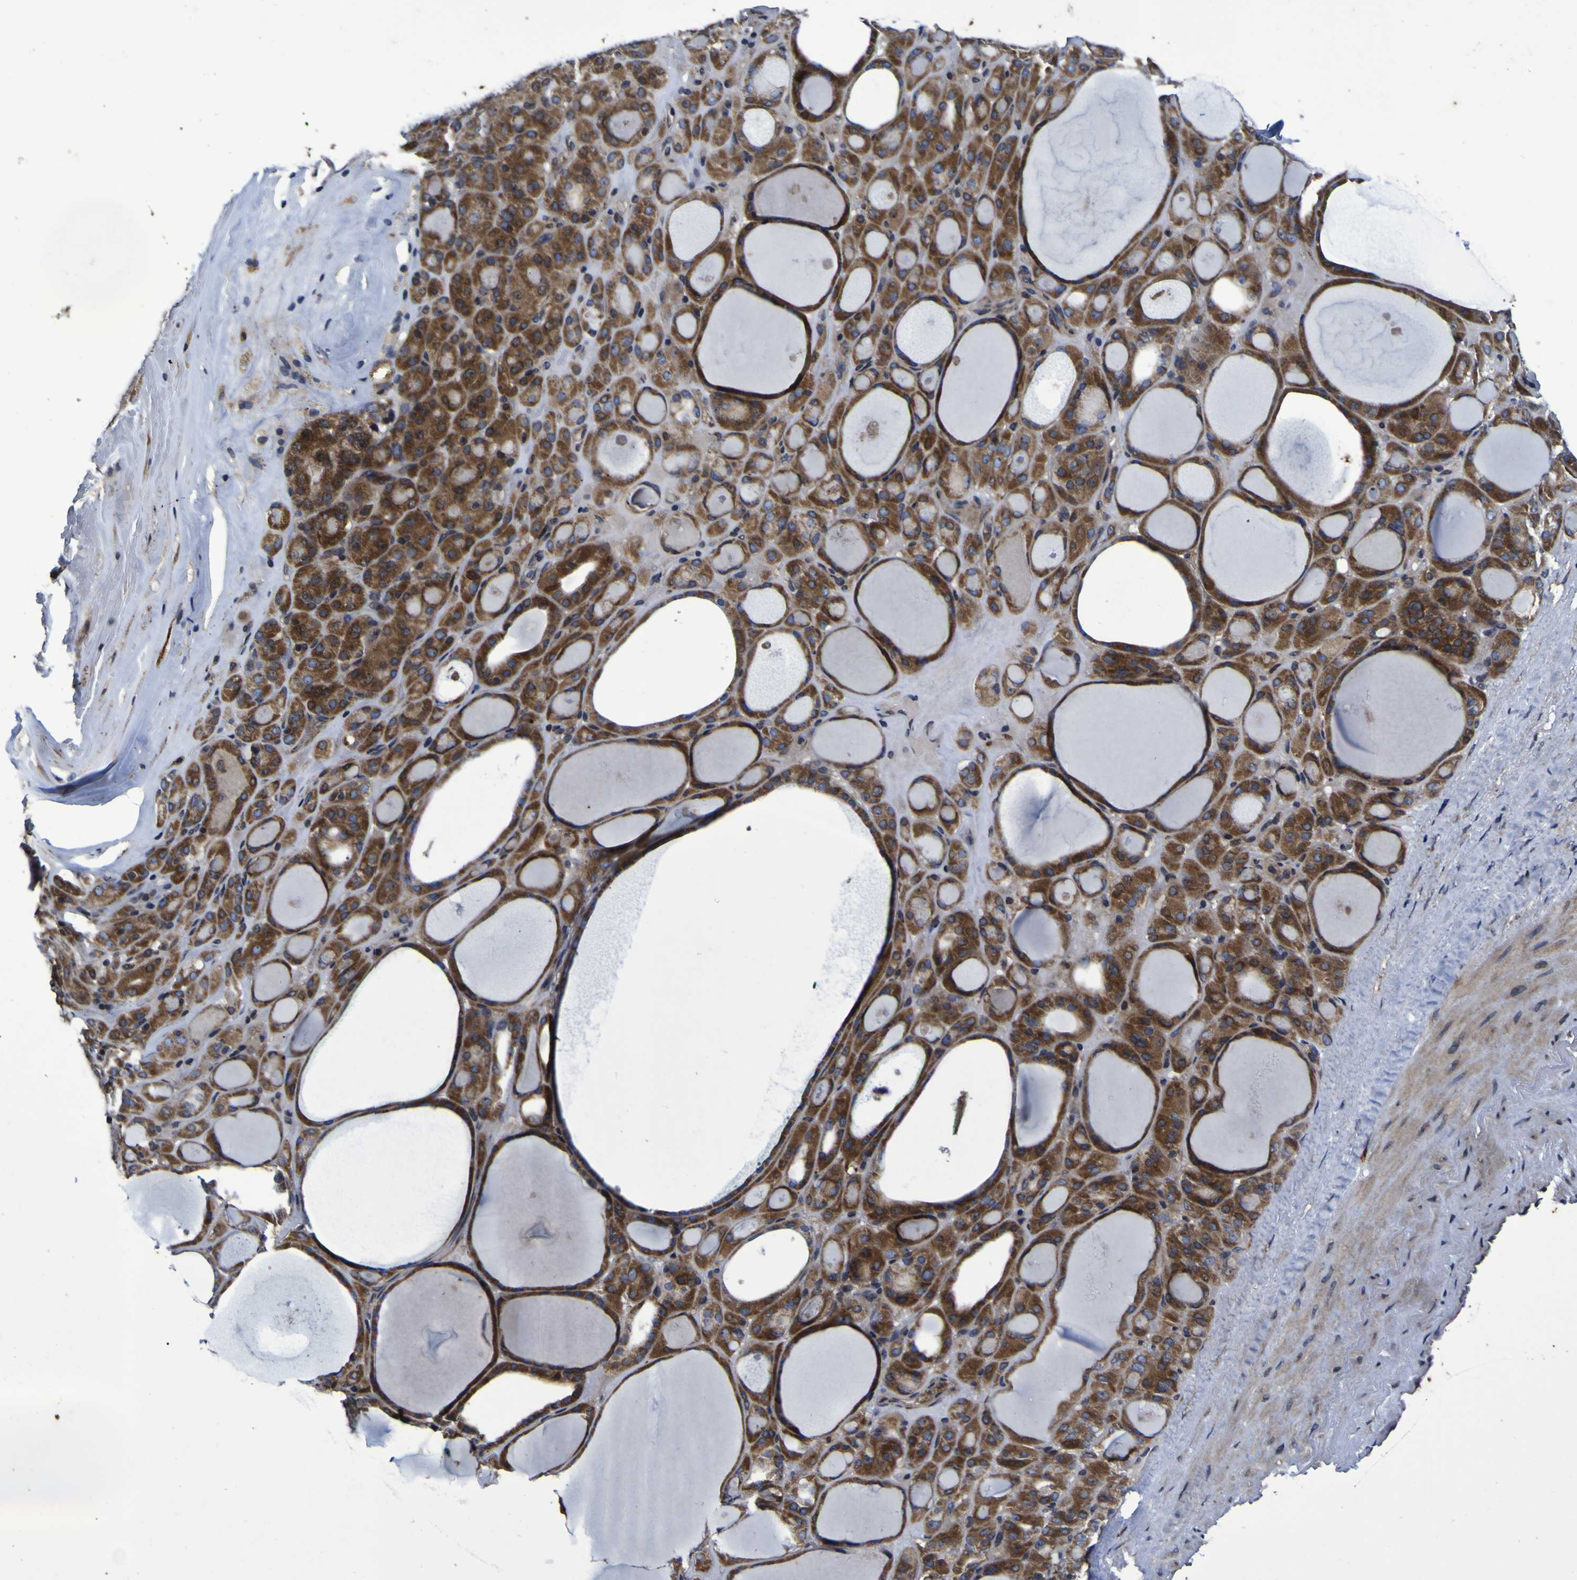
{"staining": {"intensity": "moderate", "quantity": ">75%", "location": "cytoplasmic/membranous"}, "tissue": "thyroid gland", "cell_type": "Glandular cells", "image_type": "normal", "snomed": [{"axis": "morphology", "description": "Normal tissue, NOS"}, {"axis": "morphology", "description": "Carcinoma, NOS"}, {"axis": "topography", "description": "Thyroid gland"}], "caption": "Glandular cells display medium levels of moderate cytoplasmic/membranous expression in approximately >75% of cells in benign human thyroid gland. The staining is performed using DAB (3,3'-diaminobenzidine) brown chromogen to label protein expression. The nuclei are counter-stained blue using hematoxylin.", "gene": "P3H1", "patient": {"sex": "female", "age": 86}}